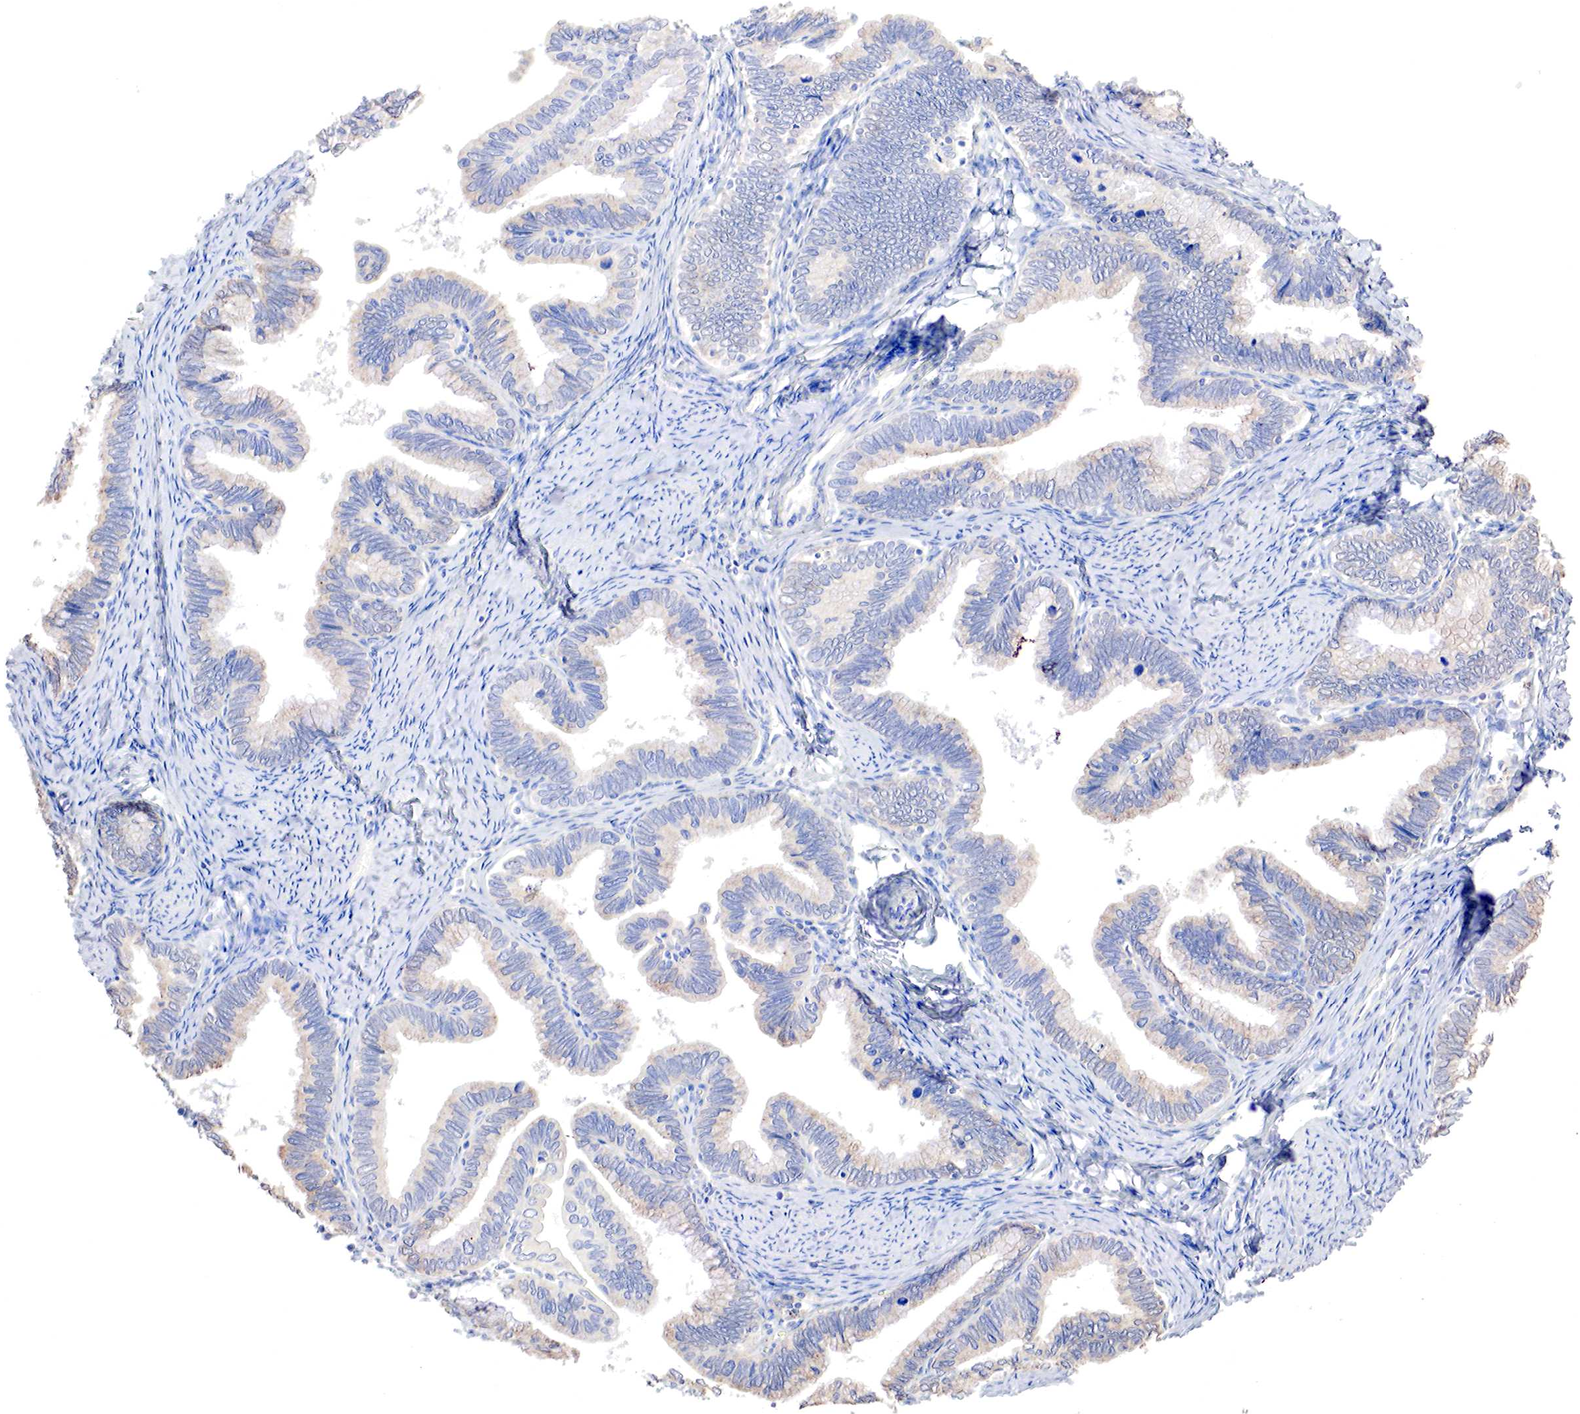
{"staining": {"intensity": "weak", "quantity": "<25%", "location": "cytoplasmic/membranous"}, "tissue": "cervical cancer", "cell_type": "Tumor cells", "image_type": "cancer", "snomed": [{"axis": "morphology", "description": "Adenocarcinoma, NOS"}, {"axis": "topography", "description": "Cervix"}], "caption": "Tumor cells show no significant expression in cervical cancer.", "gene": "GATA1", "patient": {"sex": "female", "age": 49}}